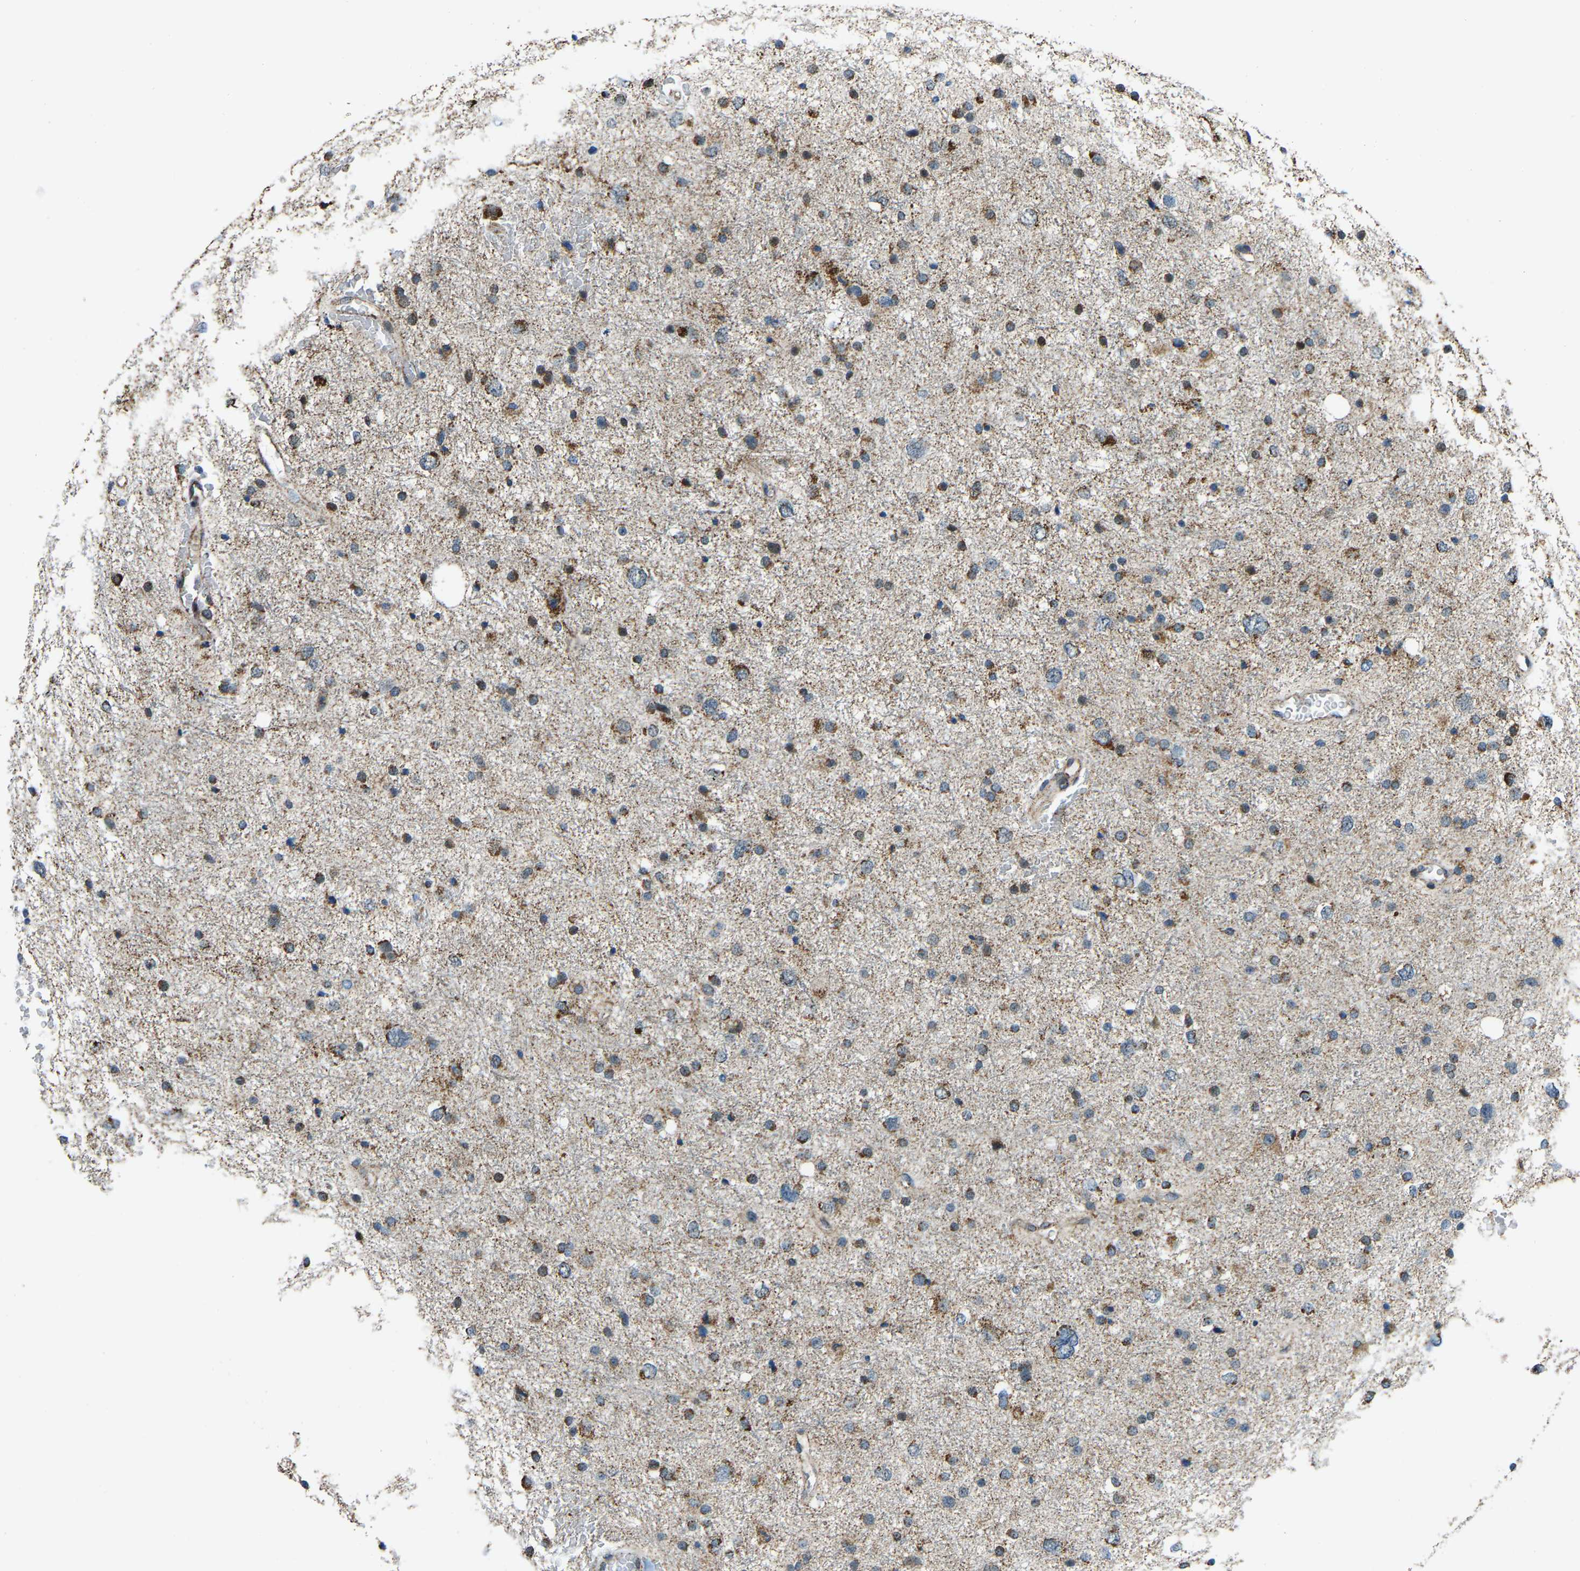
{"staining": {"intensity": "strong", "quantity": ">75%", "location": "cytoplasmic/membranous"}, "tissue": "glioma", "cell_type": "Tumor cells", "image_type": "cancer", "snomed": [{"axis": "morphology", "description": "Glioma, malignant, Low grade"}, {"axis": "topography", "description": "Brain"}], "caption": "This histopathology image displays glioma stained with IHC to label a protein in brown. The cytoplasmic/membranous of tumor cells show strong positivity for the protein. Nuclei are counter-stained blue.", "gene": "RBM33", "patient": {"sex": "female", "age": 37}}